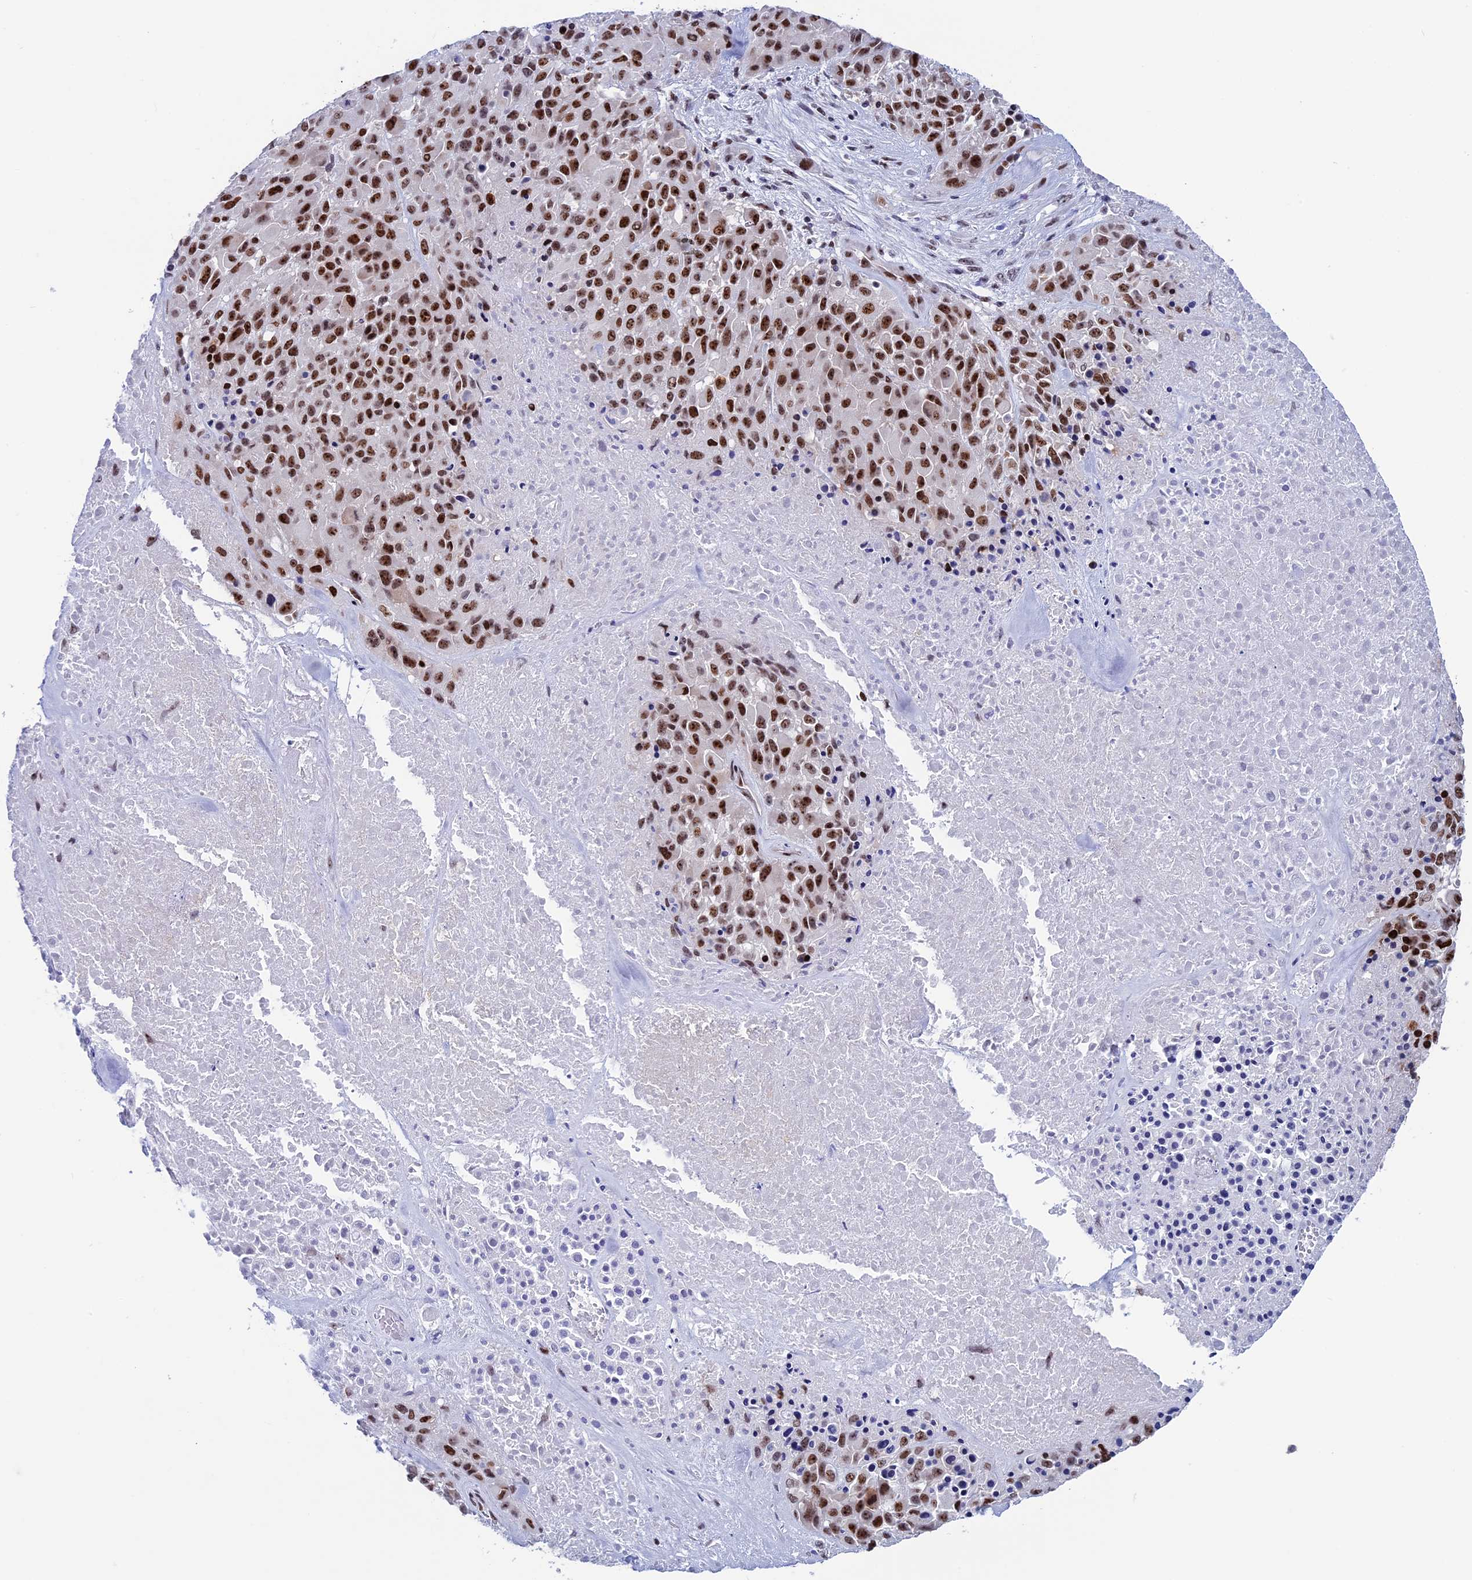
{"staining": {"intensity": "strong", "quantity": ">75%", "location": "nuclear"}, "tissue": "melanoma", "cell_type": "Tumor cells", "image_type": "cancer", "snomed": [{"axis": "morphology", "description": "Malignant melanoma, Metastatic site"}, {"axis": "topography", "description": "Skin"}], "caption": "Strong nuclear positivity for a protein is seen in about >75% of tumor cells of melanoma using immunohistochemistry.", "gene": "CCDC86", "patient": {"sex": "female", "age": 81}}